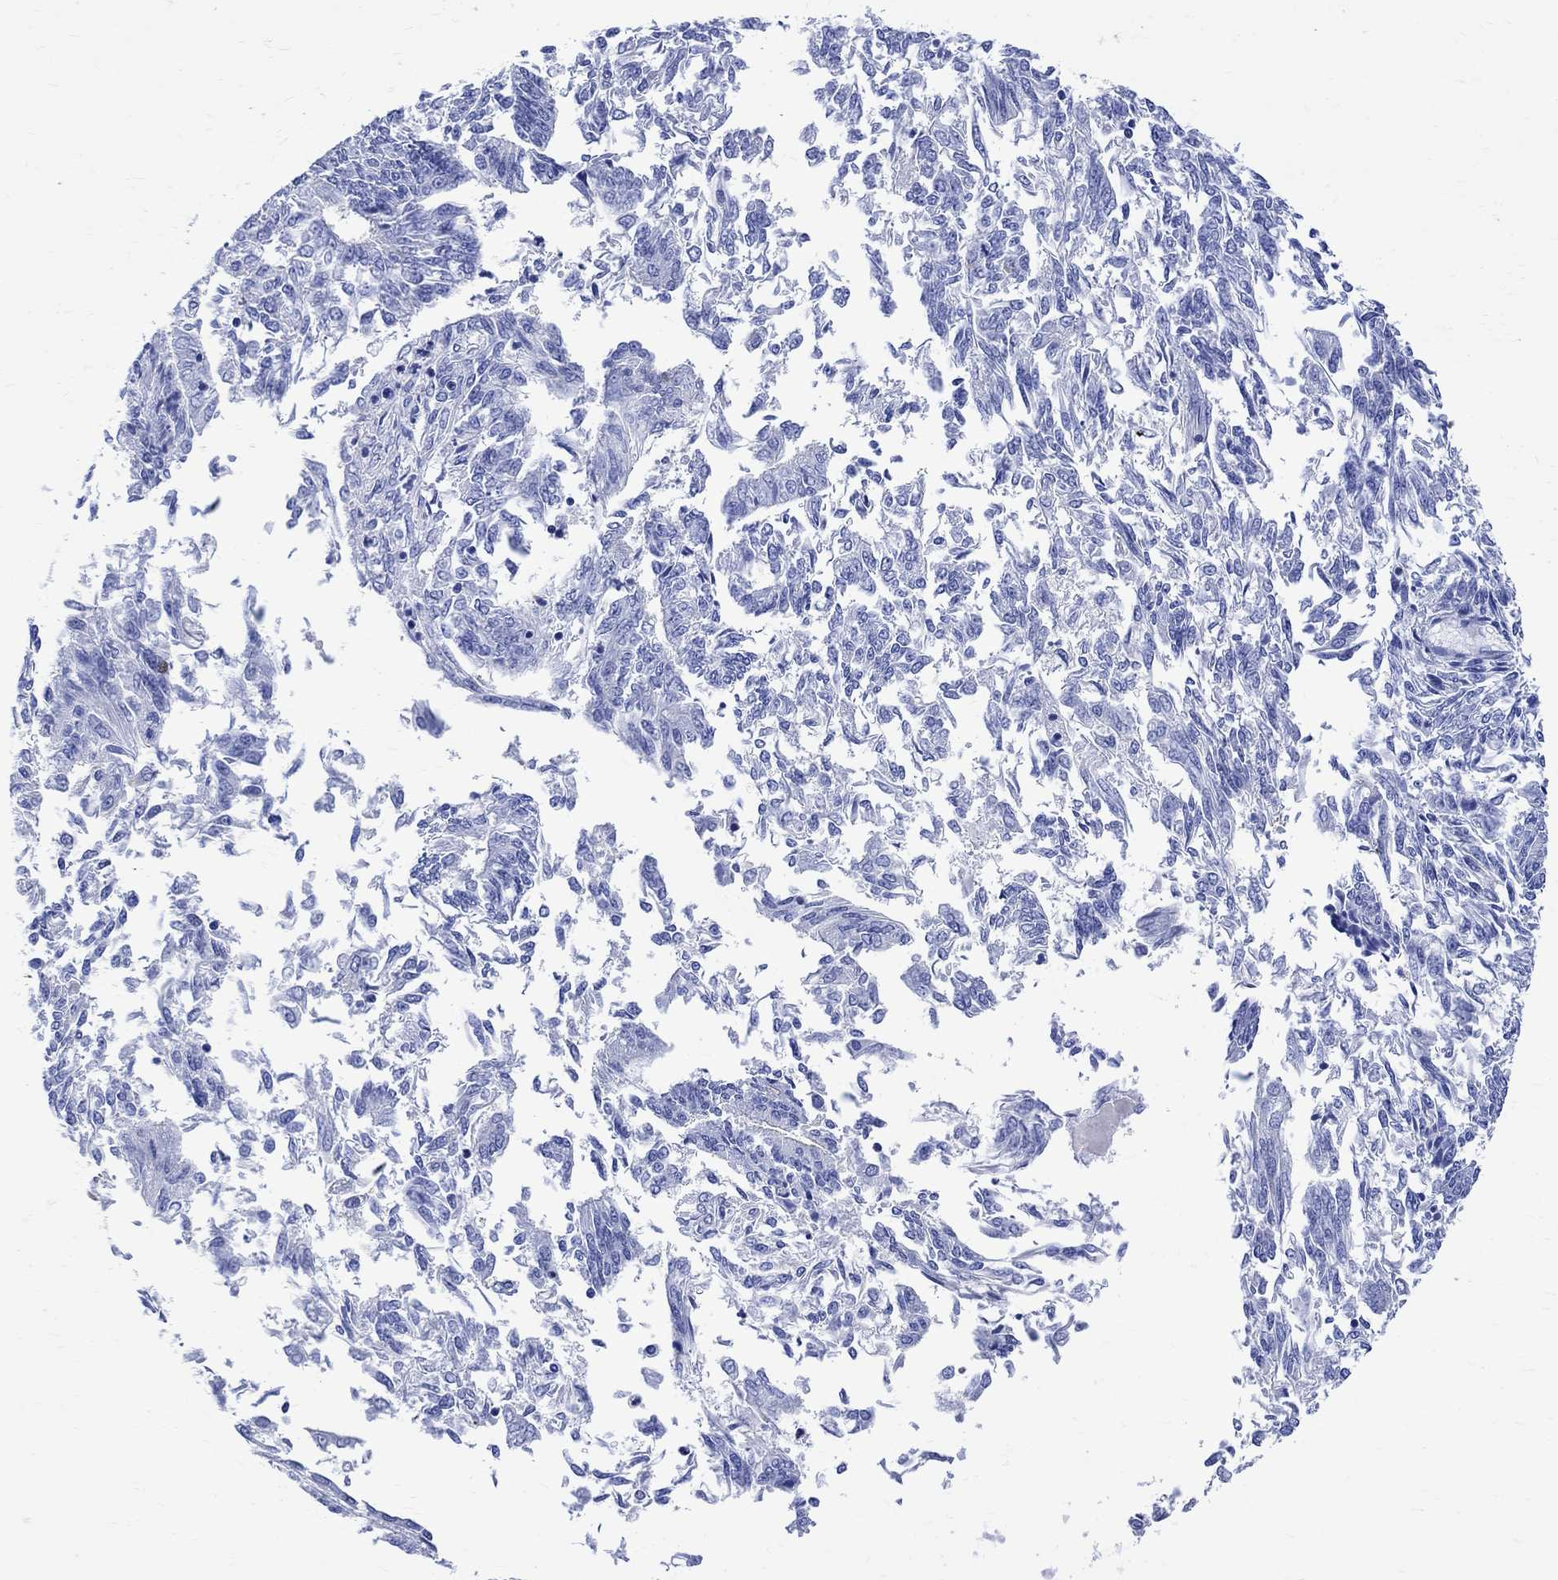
{"staining": {"intensity": "negative", "quantity": "none", "location": "none"}, "tissue": "endometrial cancer", "cell_type": "Tumor cells", "image_type": "cancer", "snomed": [{"axis": "morphology", "description": "Adenocarcinoma, NOS"}, {"axis": "topography", "description": "Endometrium"}], "caption": "Immunohistochemistry of human endometrial cancer demonstrates no staining in tumor cells.", "gene": "PARVB", "patient": {"sex": "female", "age": 58}}